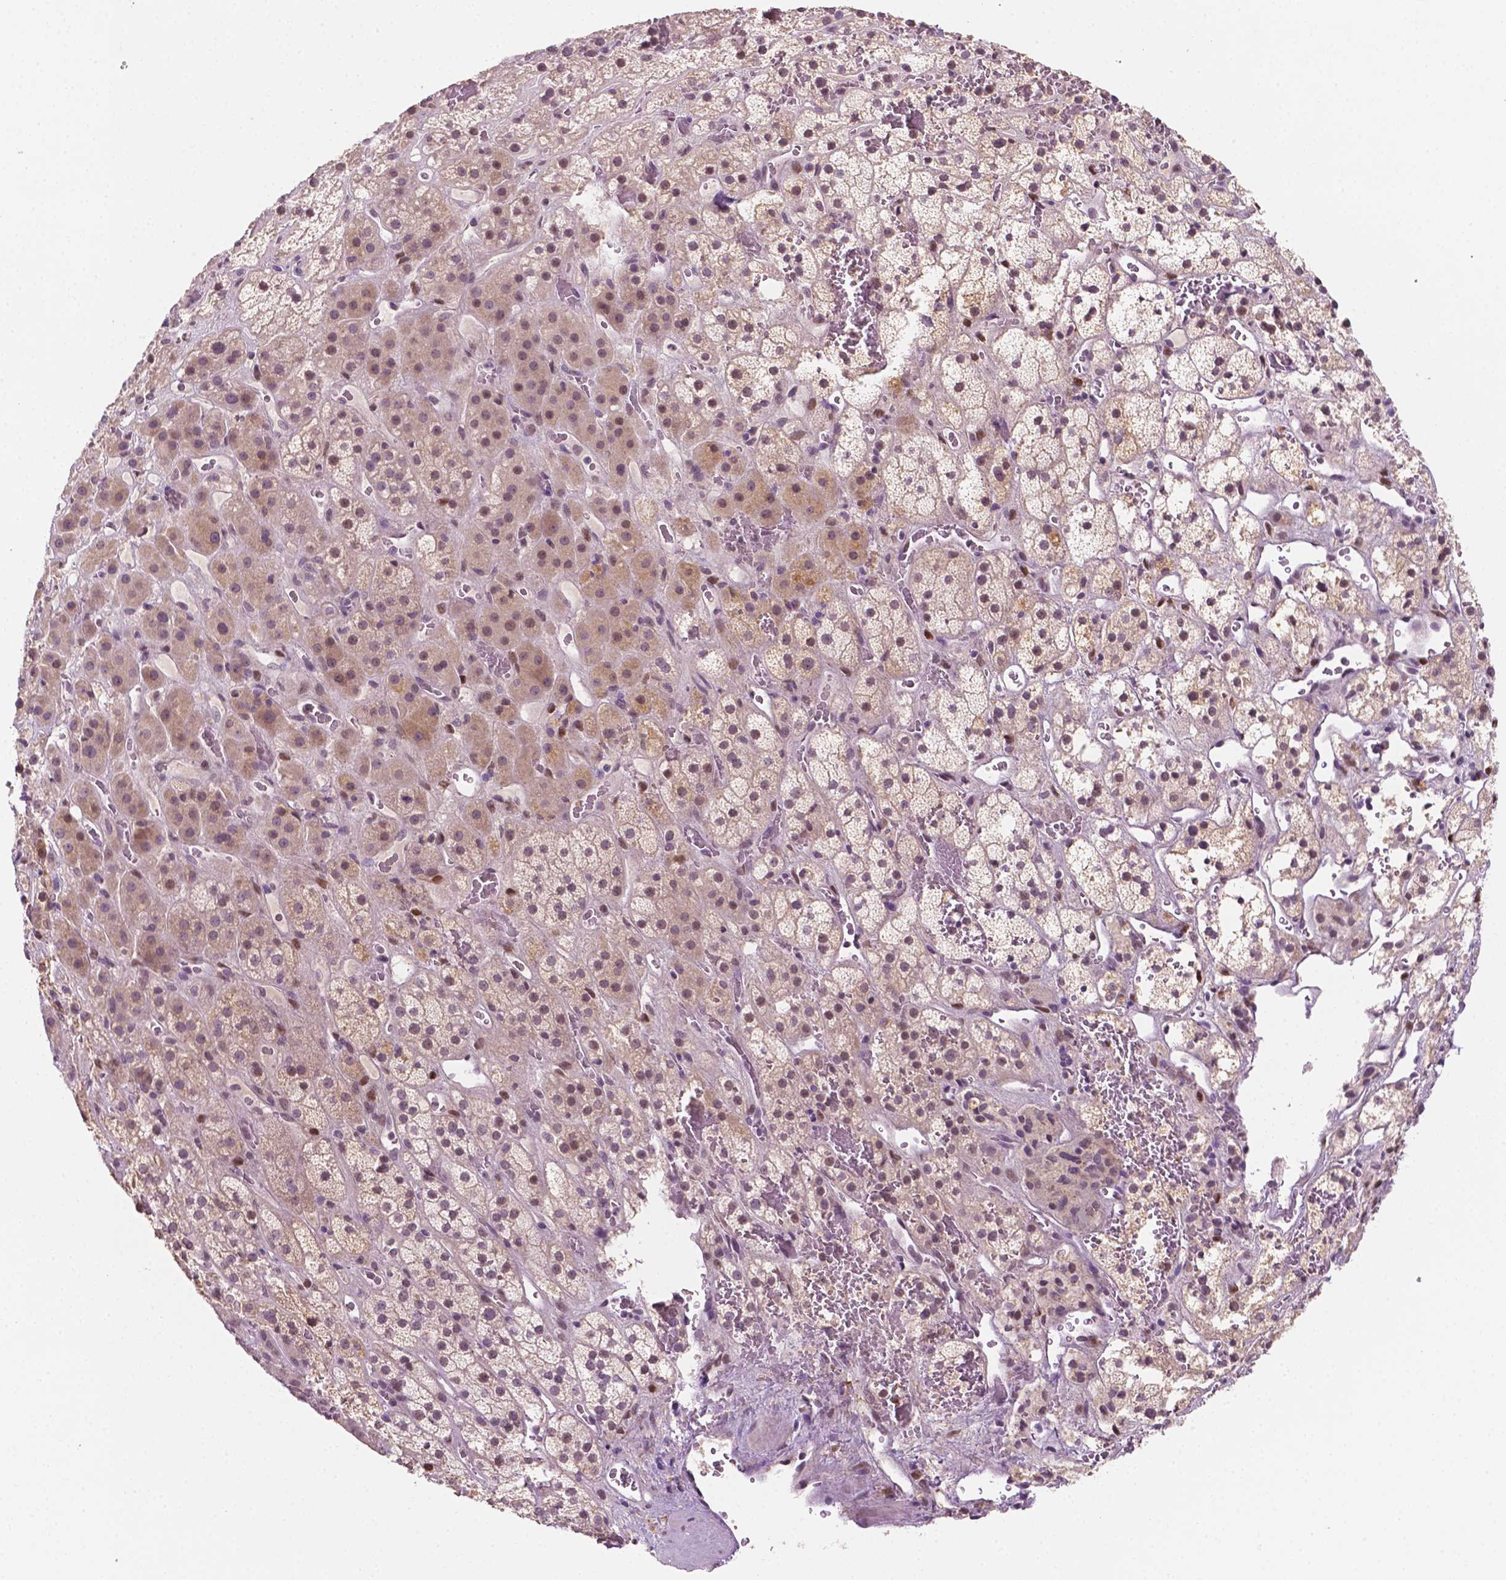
{"staining": {"intensity": "weak", "quantity": "25%-75%", "location": "cytoplasmic/membranous,nuclear"}, "tissue": "adrenal gland", "cell_type": "Glandular cells", "image_type": "normal", "snomed": [{"axis": "morphology", "description": "Normal tissue, NOS"}, {"axis": "topography", "description": "Adrenal gland"}], "caption": "The immunohistochemical stain highlights weak cytoplasmic/membranous,nuclear staining in glandular cells of unremarkable adrenal gland.", "gene": "SHLD3", "patient": {"sex": "male", "age": 57}}